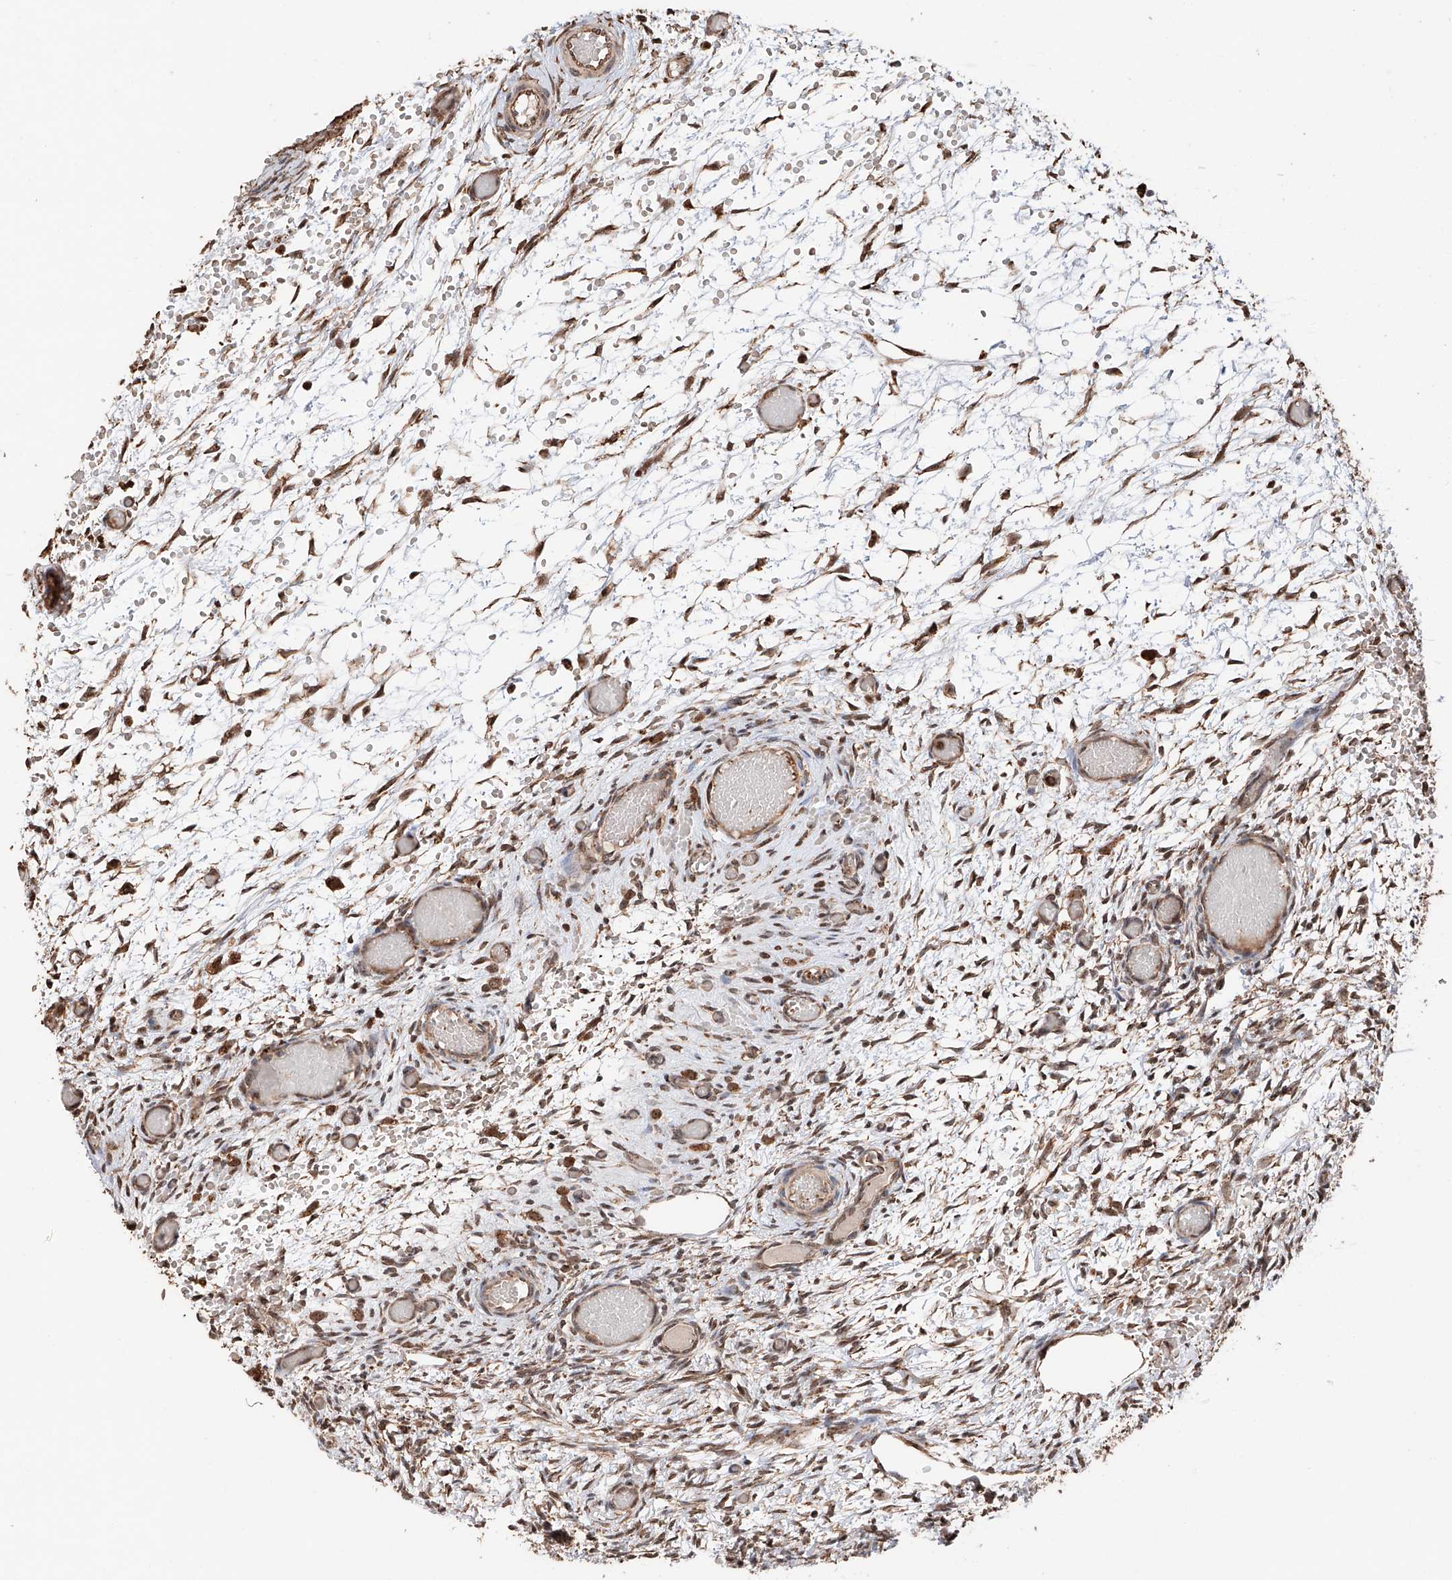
{"staining": {"intensity": "moderate", "quantity": ">75%", "location": "cytoplasmic/membranous"}, "tissue": "ovary", "cell_type": "Ovarian stroma cells", "image_type": "normal", "snomed": [{"axis": "morphology", "description": "Adenocarcinoma, NOS"}, {"axis": "topography", "description": "Endometrium"}], "caption": "Immunohistochemistry (IHC) histopathology image of benign ovary stained for a protein (brown), which shows medium levels of moderate cytoplasmic/membranous staining in about >75% of ovarian stroma cells.", "gene": "DNAH8", "patient": {"sex": "female", "age": 32}}